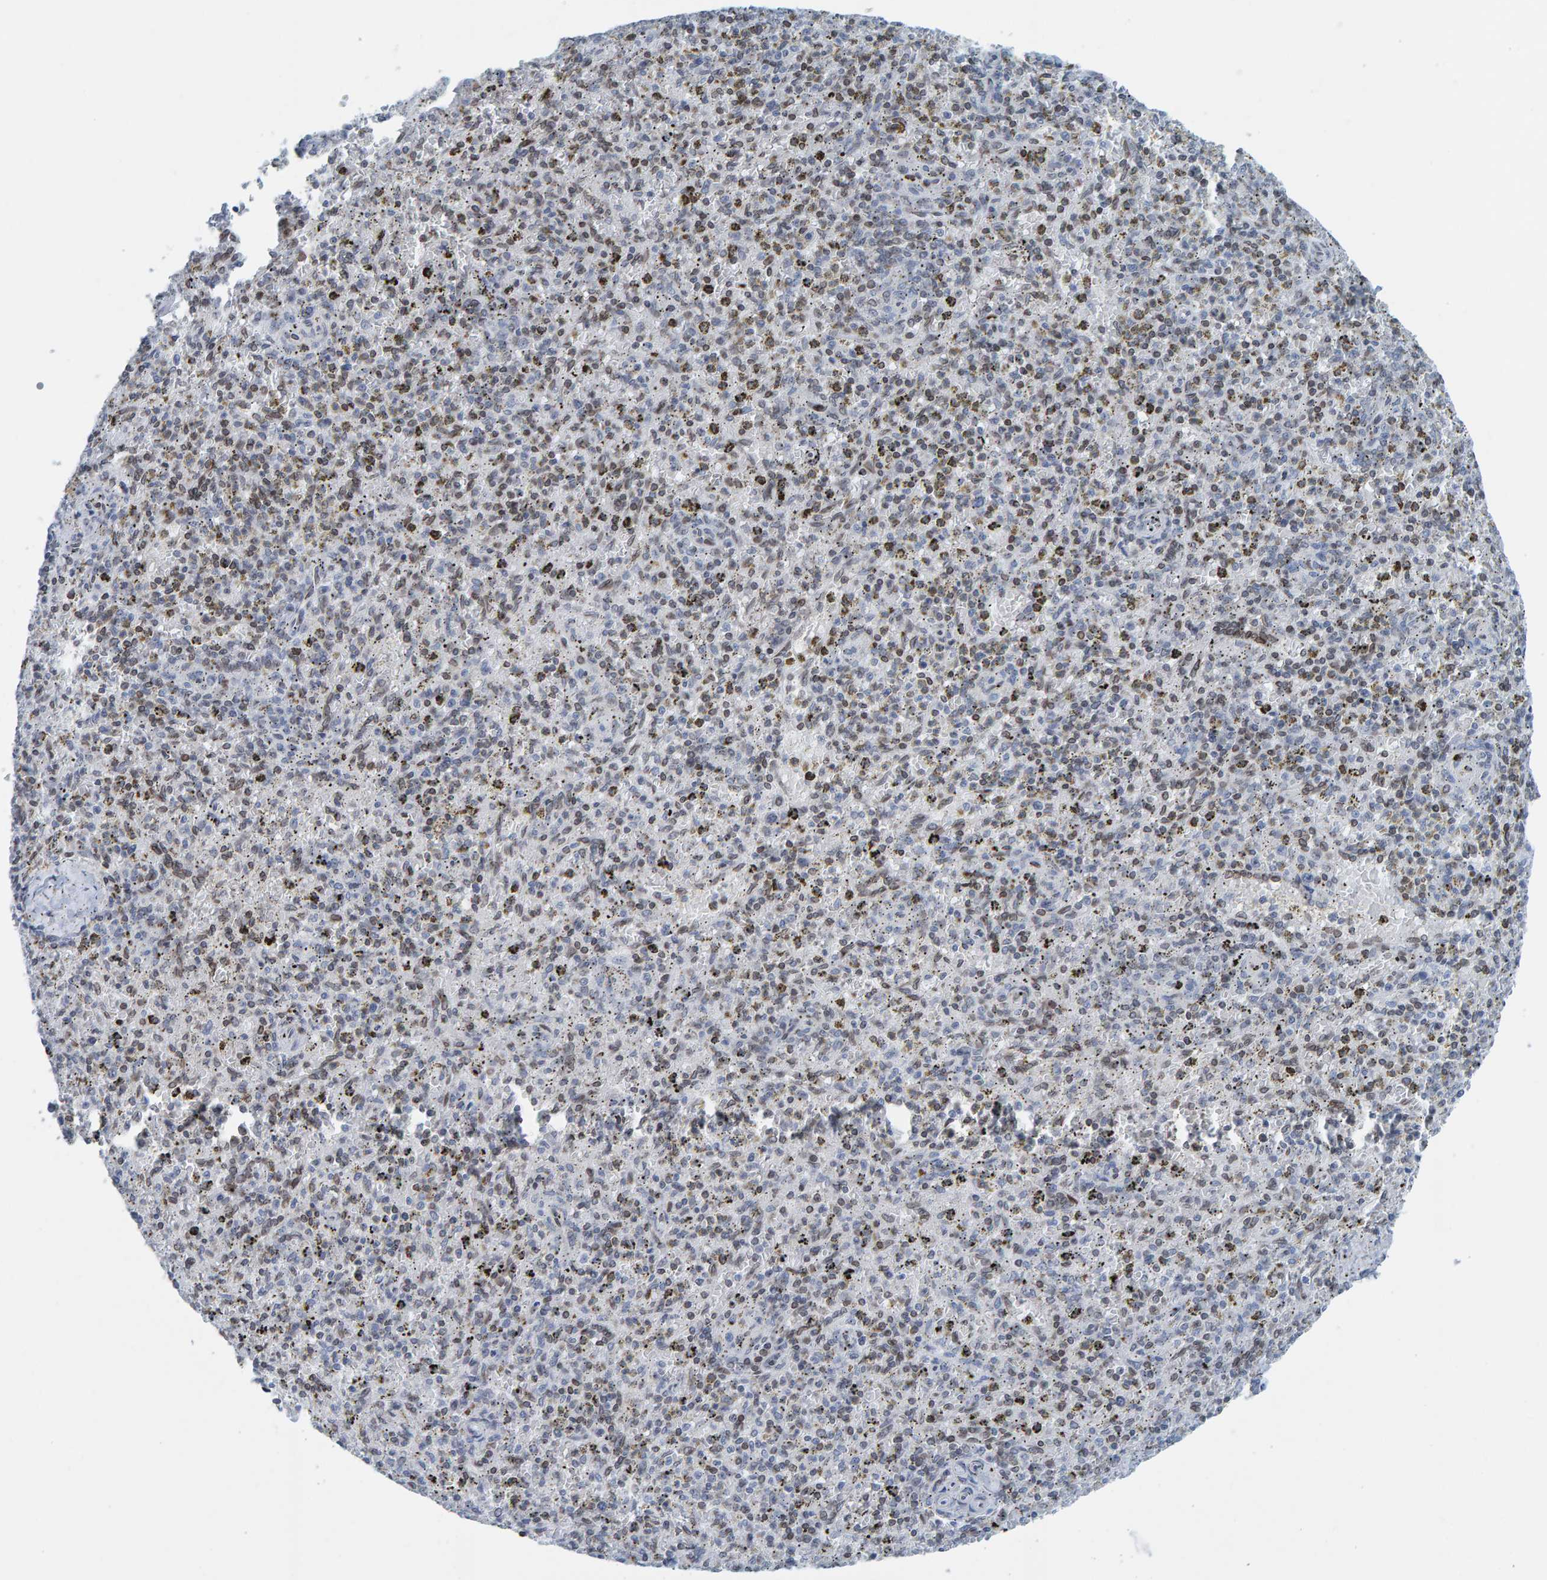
{"staining": {"intensity": "moderate", "quantity": "<25%", "location": "nuclear"}, "tissue": "spleen", "cell_type": "Cells in red pulp", "image_type": "normal", "snomed": [{"axis": "morphology", "description": "Normal tissue, NOS"}, {"axis": "topography", "description": "Spleen"}], "caption": "Spleen stained for a protein exhibits moderate nuclear positivity in cells in red pulp. (brown staining indicates protein expression, while blue staining denotes nuclei).", "gene": "LMNB2", "patient": {"sex": "male", "age": 72}}